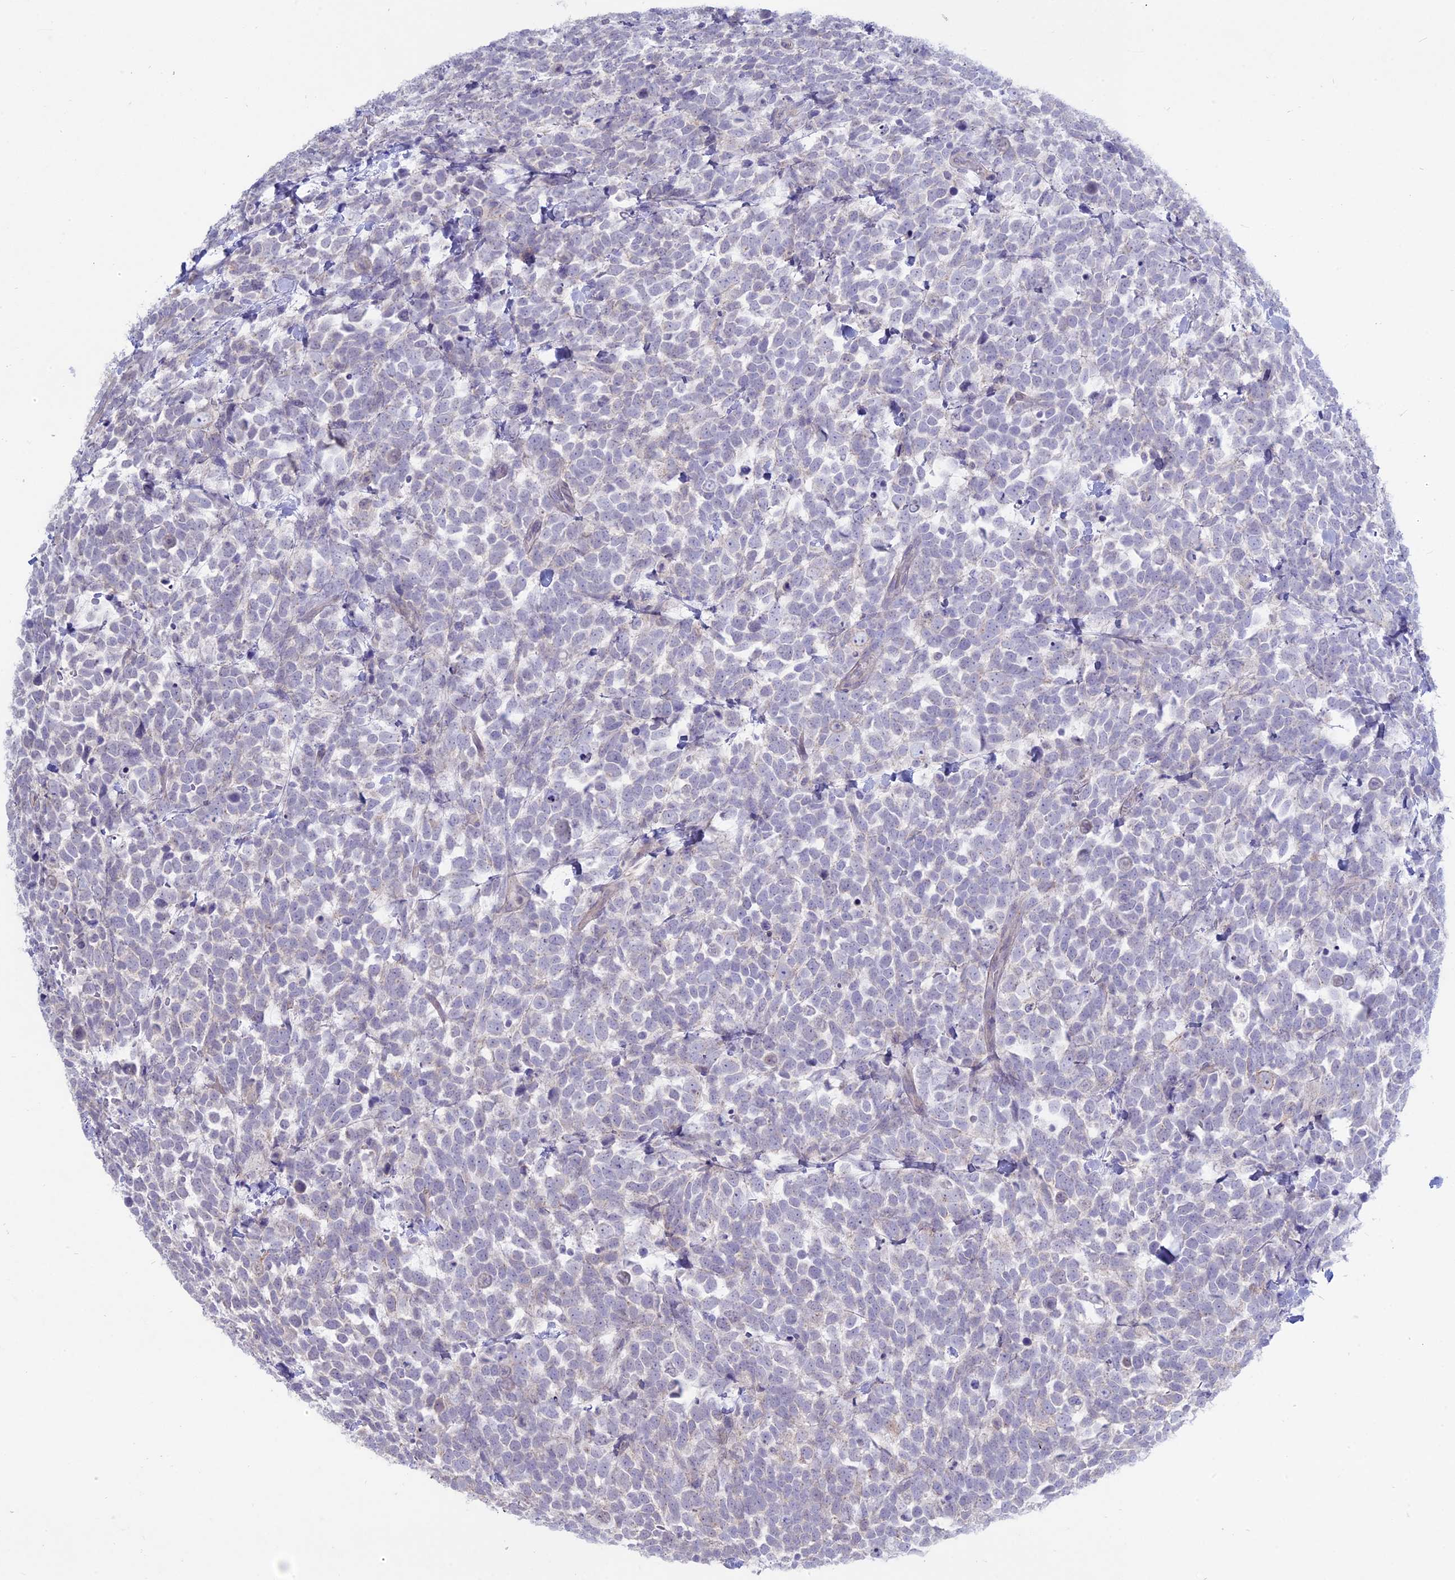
{"staining": {"intensity": "negative", "quantity": "none", "location": "none"}, "tissue": "urothelial cancer", "cell_type": "Tumor cells", "image_type": "cancer", "snomed": [{"axis": "morphology", "description": "Urothelial carcinoma, High grade"}, {"axis": "topography", "description": "Urinary bladder"}], "caption": "Immunohistochemistry photomicrograph of high-grade urothelial carcinoma stained for a protein (brown), which displays no positivity in tumor cells.", "gene": "MYO5B", "patient": {"sex": "female", "age": 82}}